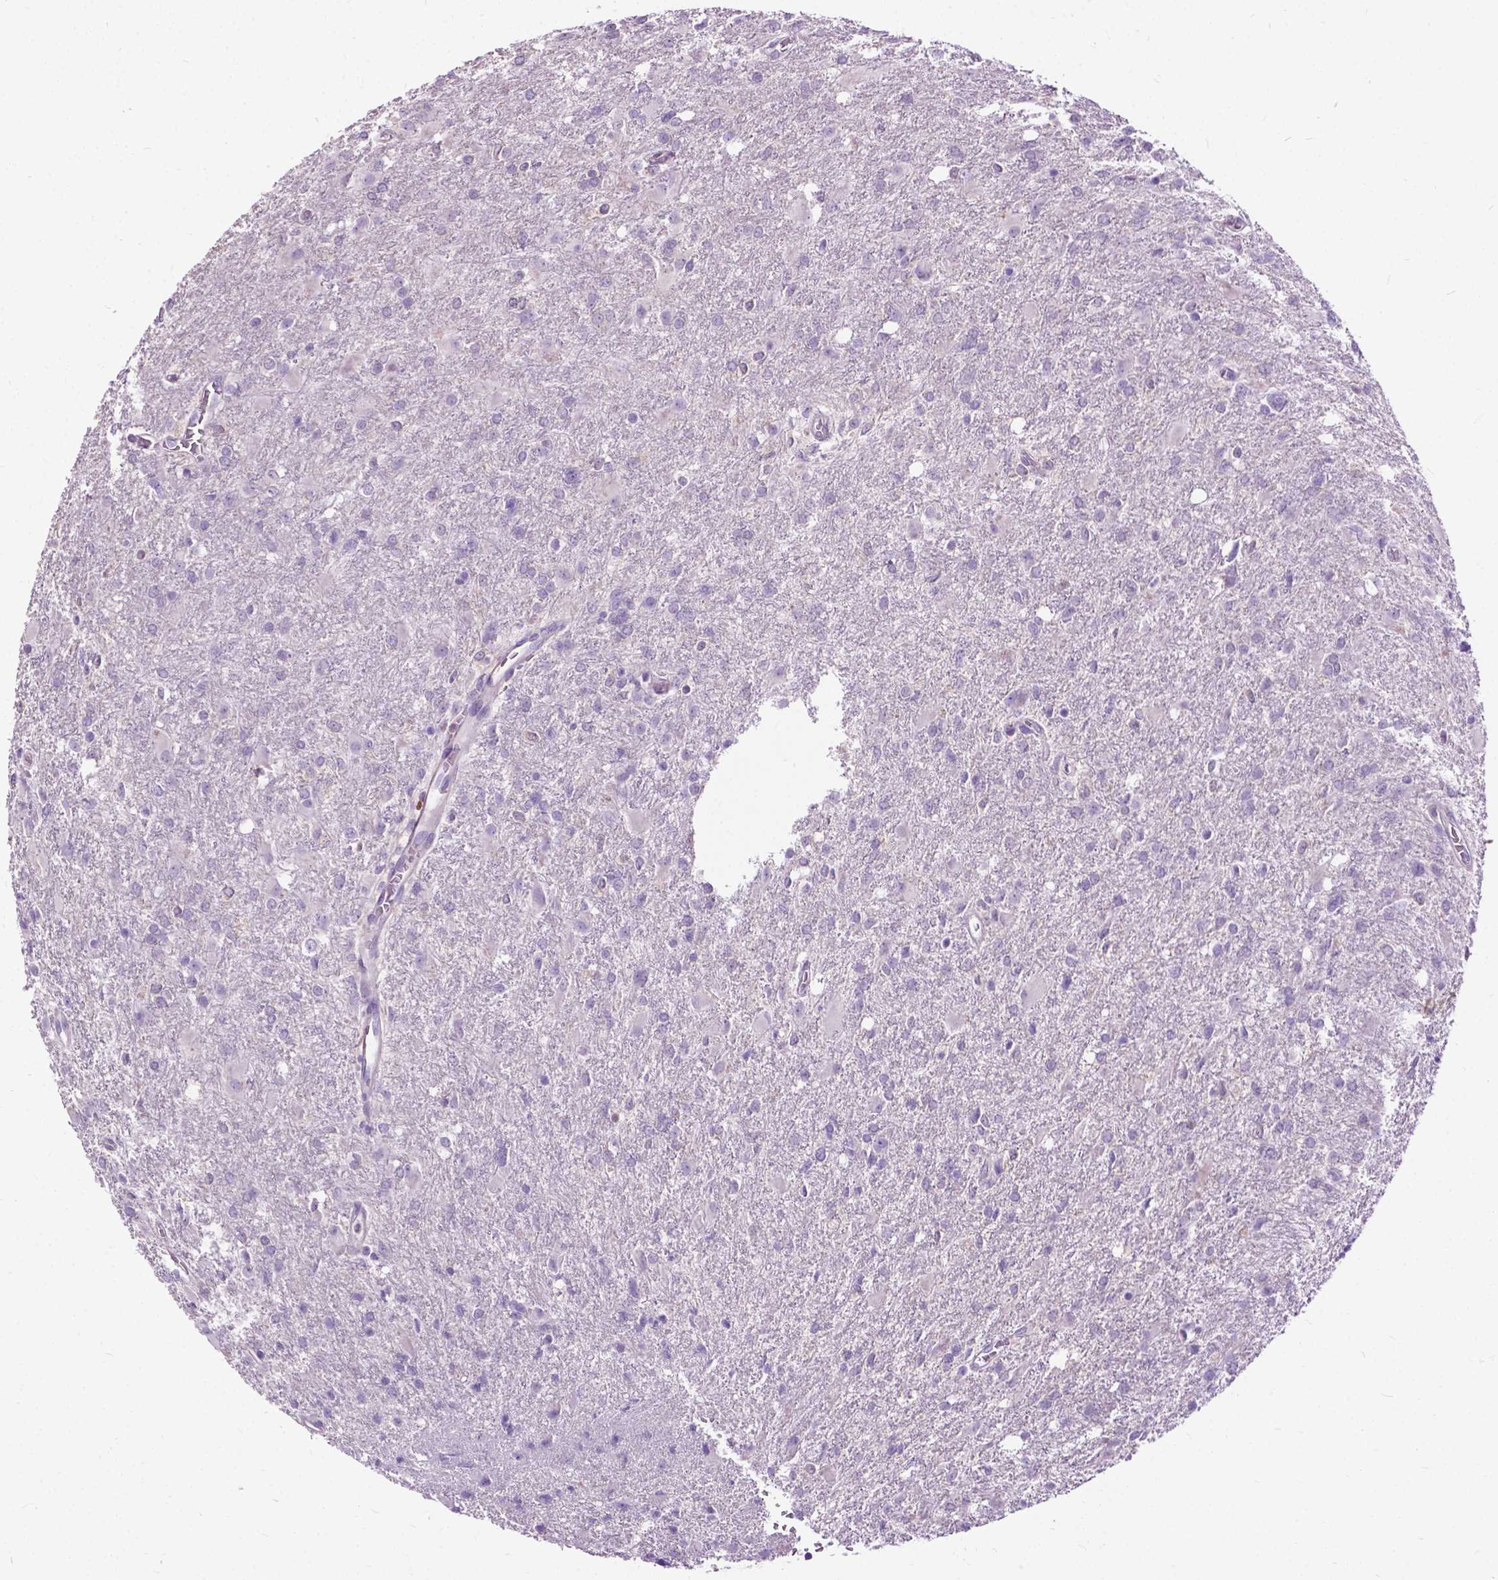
{"staining": {"intensity": "negative", "quantity": "none", "location": "none"}, "tissue": "glioma", "cell_type": "Tumor cells", "image_type": "cancer", "snomed": [{"axis": "morphology", "description": "Glioma, malignant, High grade"}, {"axis": "topography", "description": "Brain"}], "caption": "An image of human glioma is negative for staining in tumor cells.", "gene": "JAK3", "patient": {"sex": "male", "age": 68}}